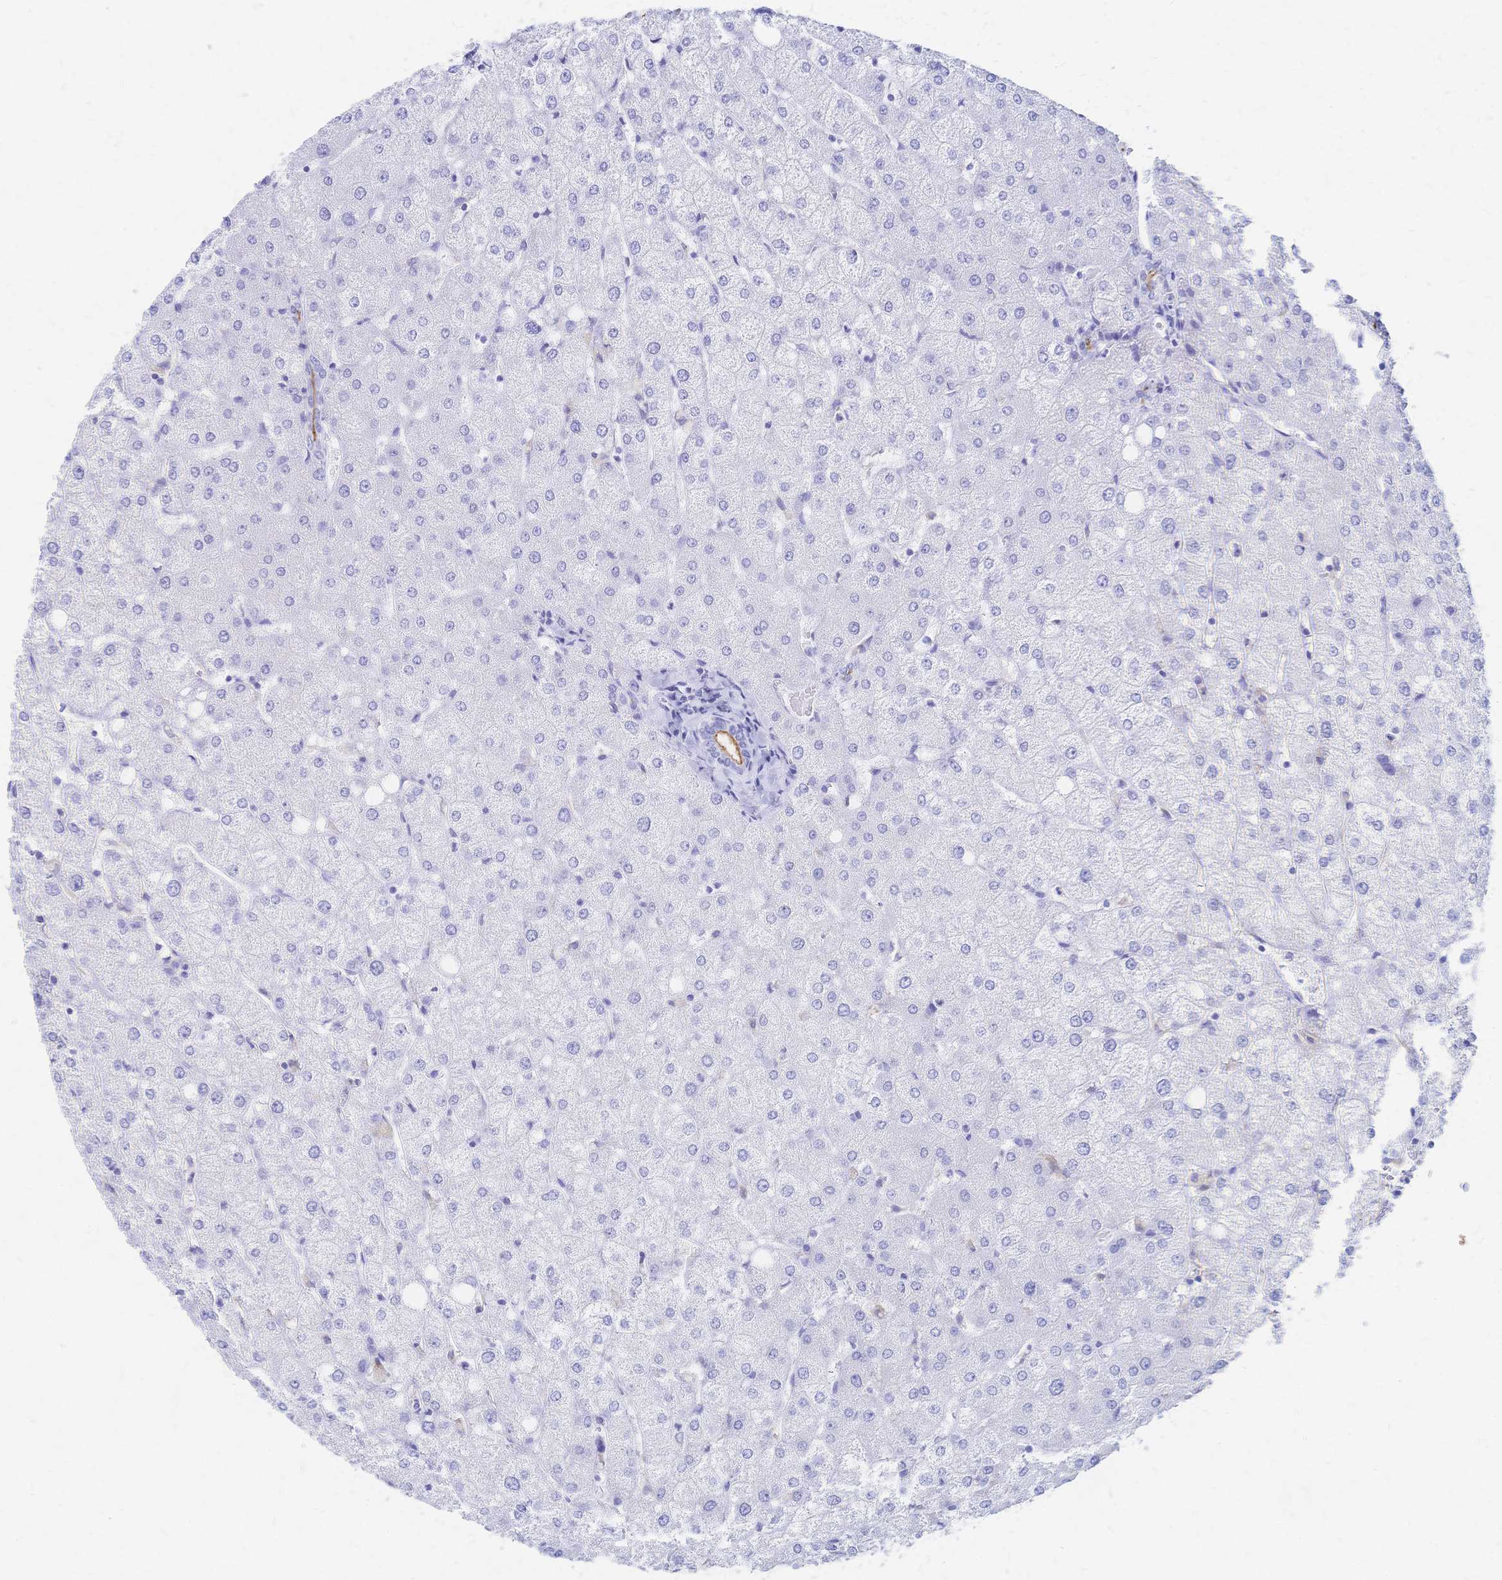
{"staining": {"intensity": "negative", "quantity": "none", "location": "none"}, "tissue": "liver", "cell_type": "Cholangiocytes", "image_type": "normal", "snomed": [{"axis": "morphology", "description": "Normal tissue, NOS"}, {"axis": "topography", "description": "Liver"}], "caption": "The immunohistochemistry (IHC) histopathology image has no significant positivity in cholangiocytes of liver.", "gene": "SLC5A1", "patient": {"sex": "female", "age": 54}}